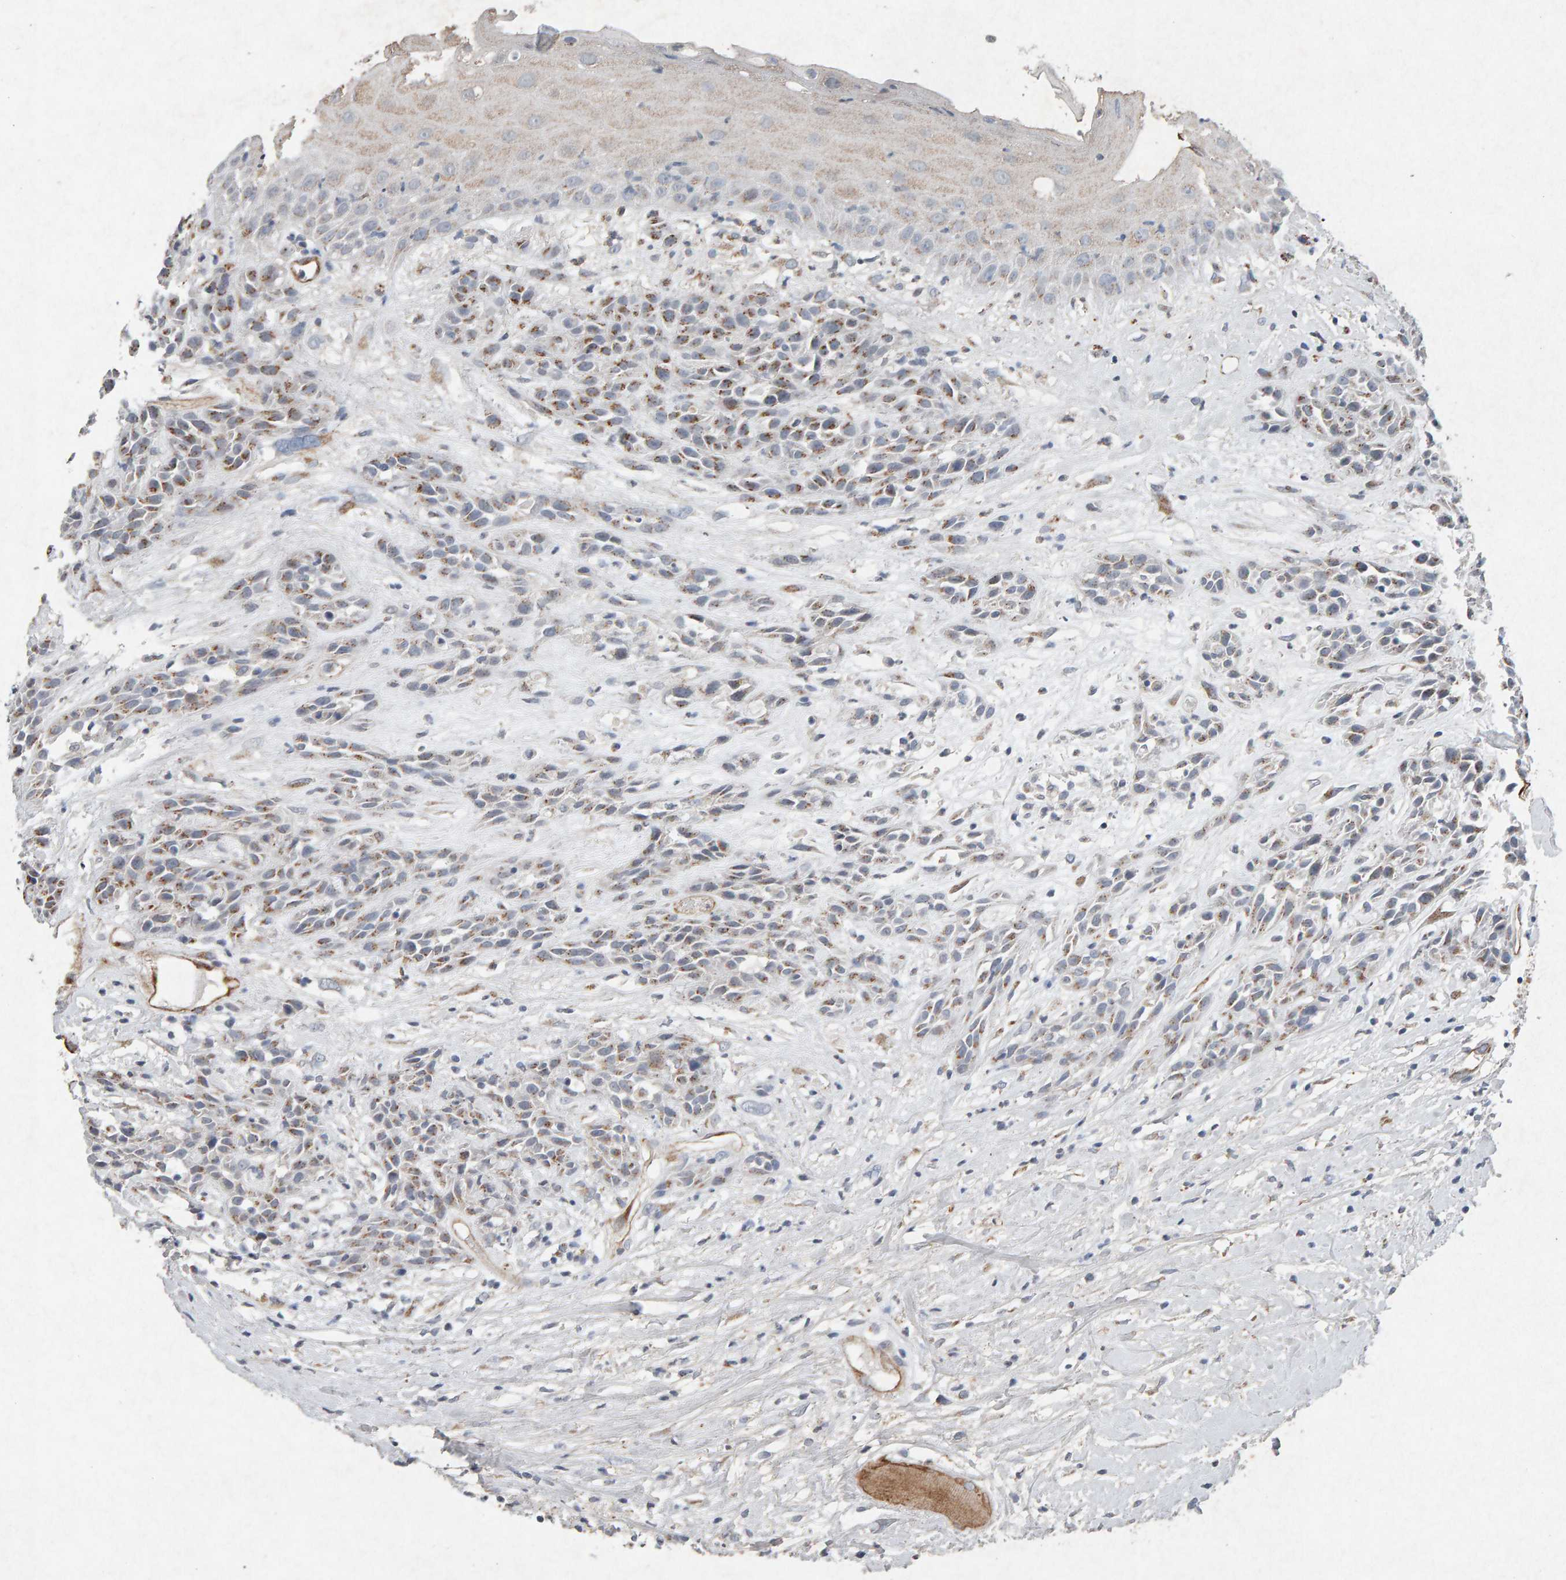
{"staining": {"intensity": "moderate", "quantity": ">75%", "location": "cytoplasmic/membranous"}, "tissue": "head and neck cancer", "cell_type": "Tumor cells", "image_type": "cancer", "snomed": [{"axis": "morphology", "description": "Normal tissue, NOS"}, {"axis": "morphology", "description": "Squamous cell carcinoma, NOS"}, {"axis": "topography", "description": "Cartilage tissue"}, {"axis": "topography", "description": "Head-Neck"}], "caption": "Protein analysis of squamous cell carcinoma (head and neck) tissue shows moderate cytoplasmic/membranous positivity in approximately >75% of tumor cells.", "gene": "PTPRM", "patient": {"sex": "male", "age": 62}}